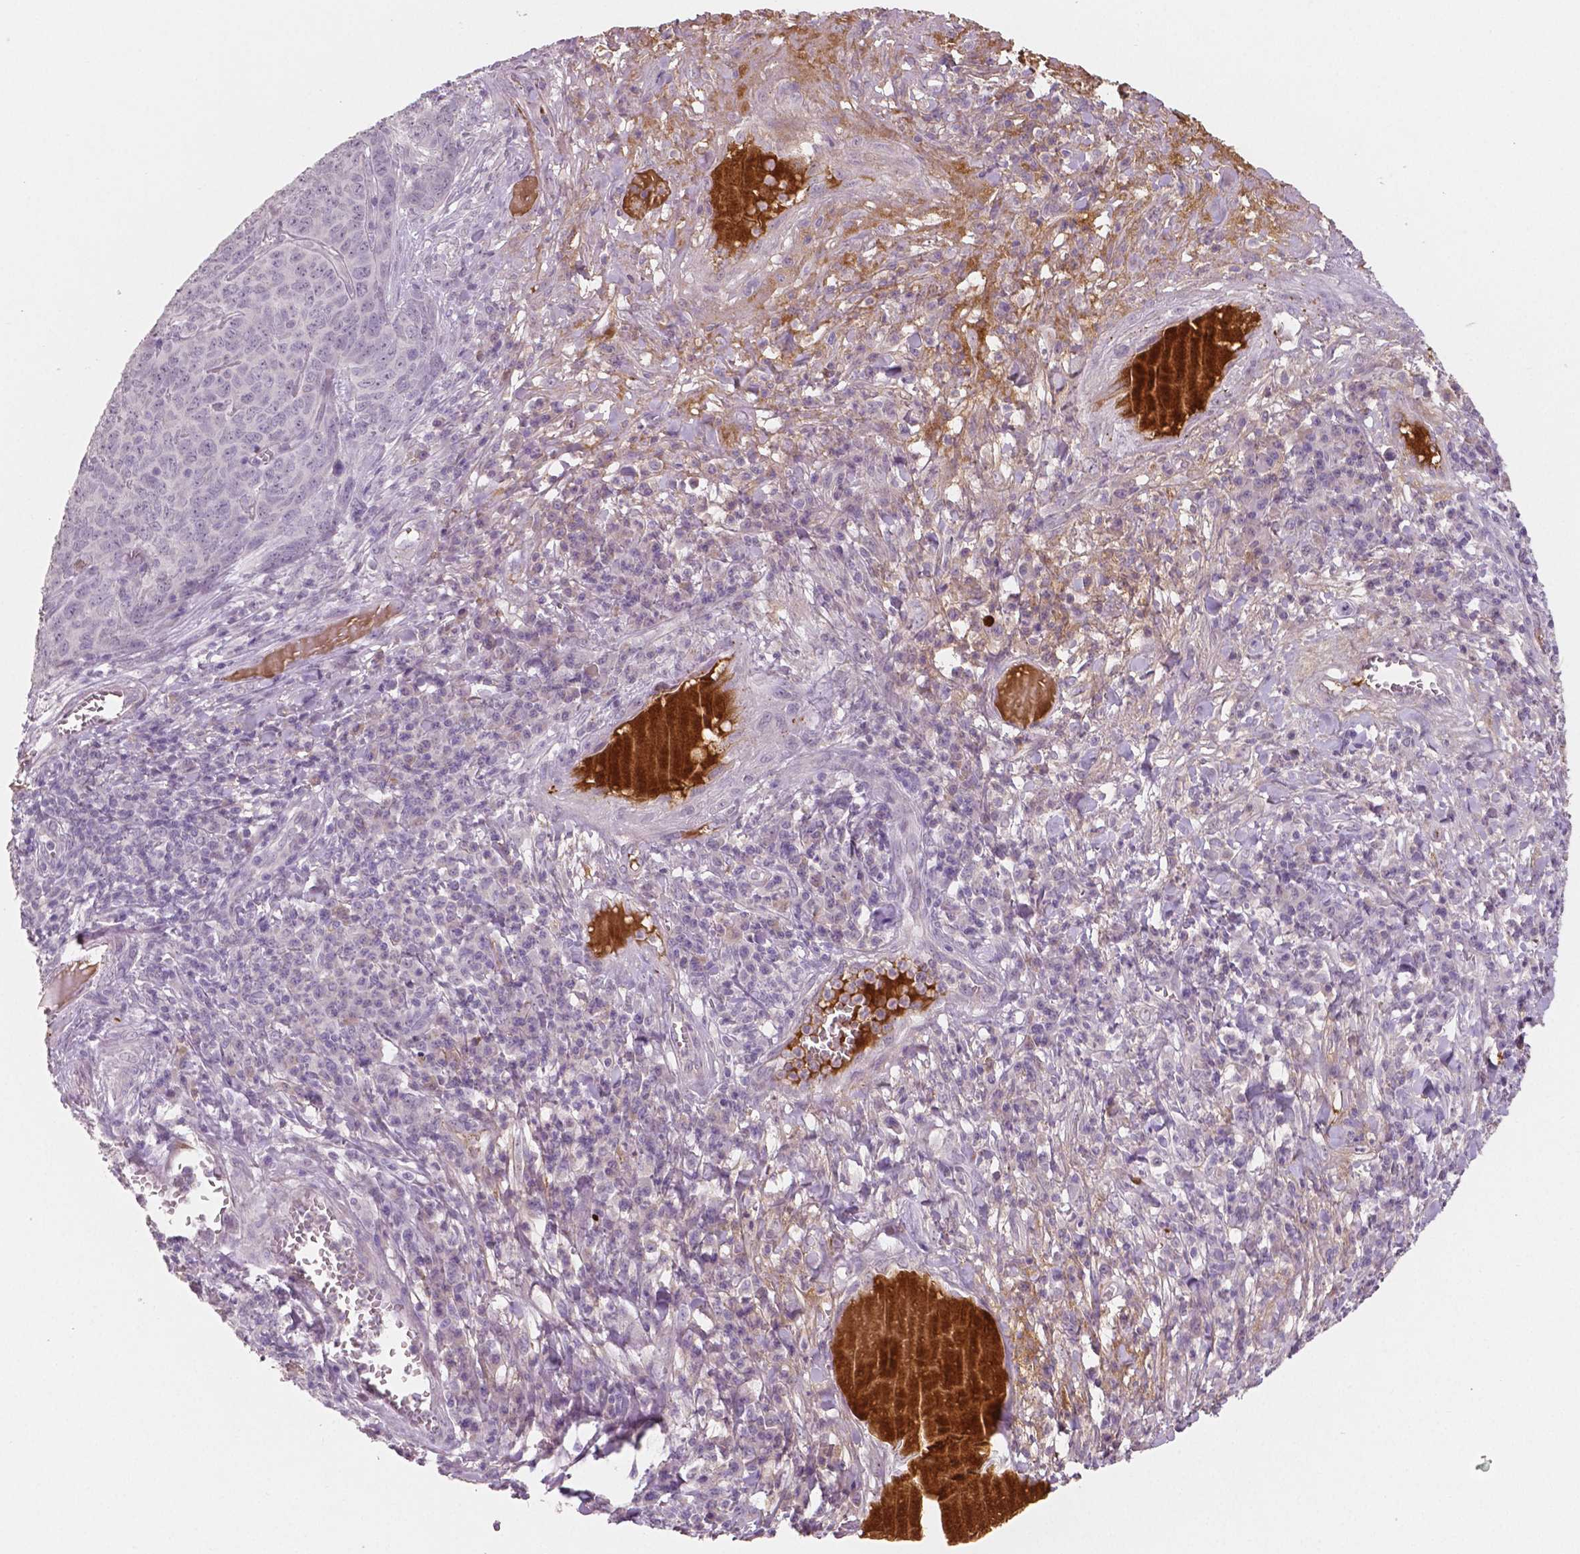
{"staining": {"intensity": "negative", "quantity": "none", "location": "none"}, "tissue": "skin cancer", "cell_type": "Tumor cells", "image_type": "cancer", "snomed": [{"axis": "morphology", "description": "Squamous cell carcinoma, NOS"}, {"axis": "topography", "description": "Skin"}, {"axis": "topography", "description": "Anal"}], "caption": "IHC image of squamous cell carcinoma (skin) stained for a protein (brown), which shows no expression in tumor cells.", "gene": "APOA4", "patient": {"sex": "female", "age": 51}}